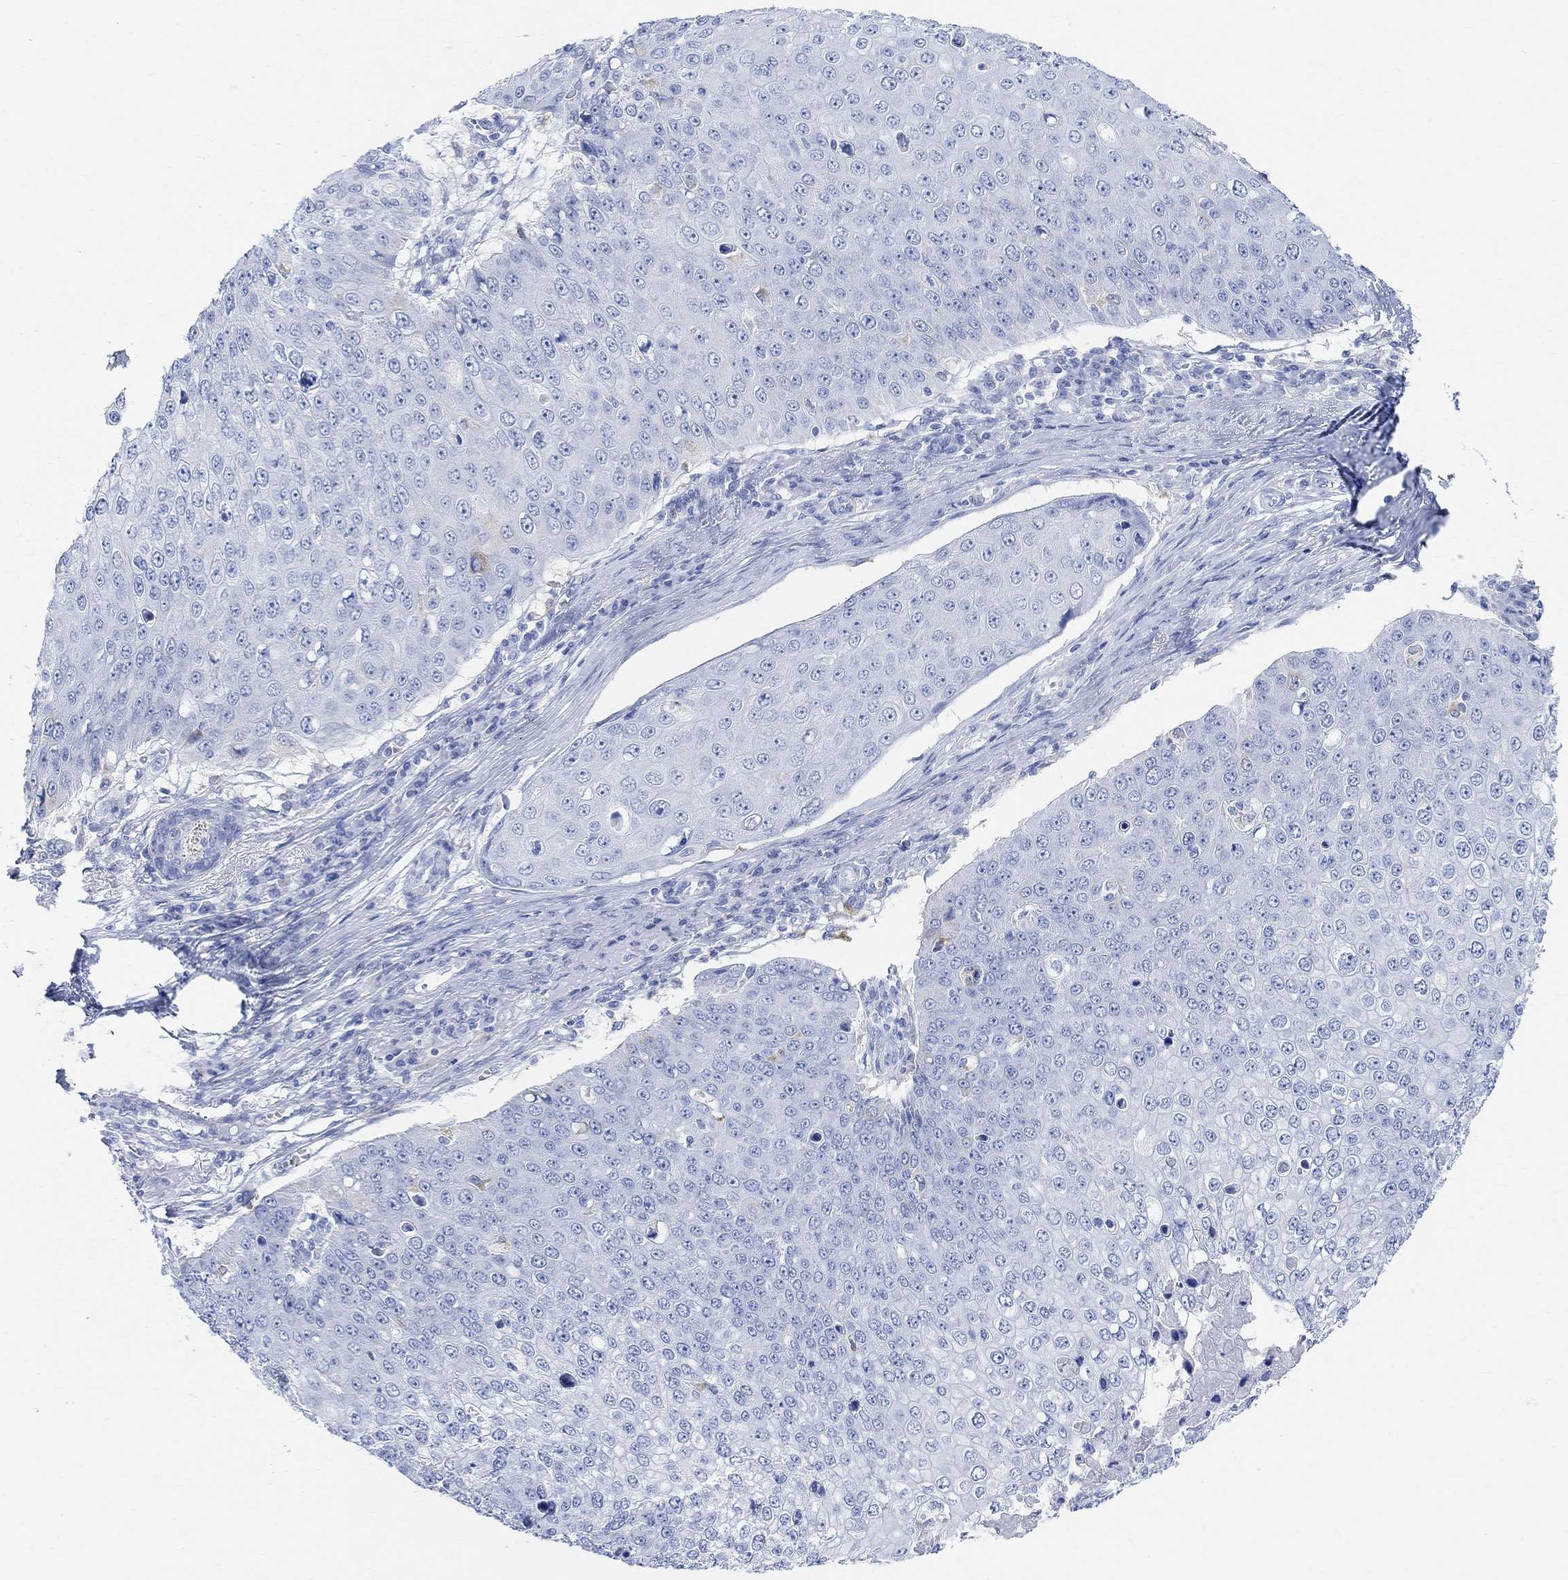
{"staining": {"intensity": "negative", "quantity": "none", "location": "none"}, "tissue": "skin cancer", "cell_type": "Tumor cells", "image_type": "cancer", "snomed": [{"axis": "morphology", "description": "Squamous cell carcinoma, NOS"}, {"axis": "topography", "description": "Skin"}], "caption": "Histopathology image shows no significant protein staining in tumor cells of skin cancer.", "gene": "RETNLB", "patient": {"sex": "male", "age": 71}}